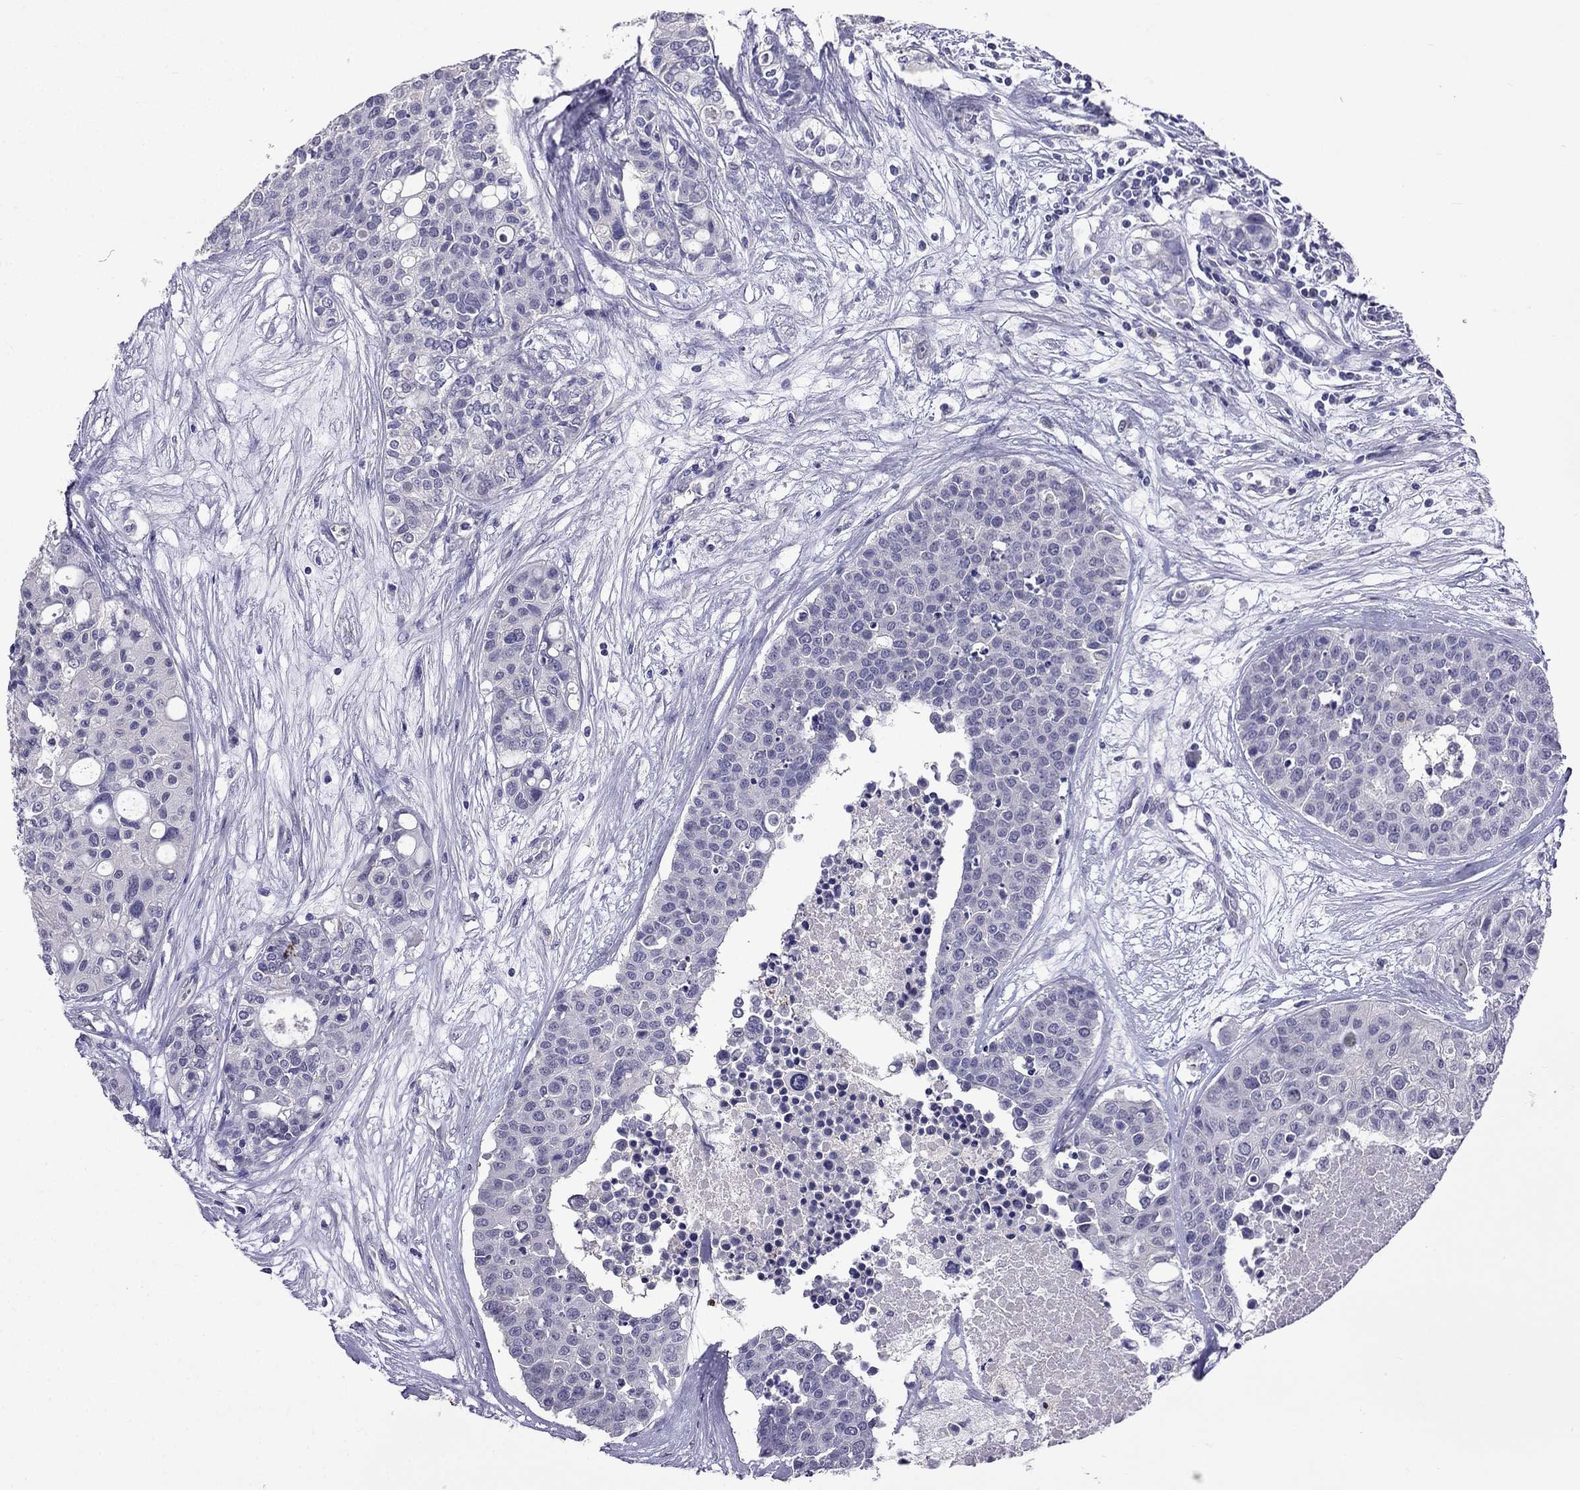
{"staining": {"intensity": "negative", "quantity": "none", "location": "none"}, "tissue": "carcinoid", "cell_type": "Tumor cells", "image_type": "cancer", "snomed": [{"axis": "morphology", "description": "Carcinoid, malignant, NOS"}, {"axis": "topography", "description": "Colon"}], "caption": "High power microscopy micrograph of an immunohistochemistry histopathology image of carcinoid, revealing no significant positivity in tumor cells.", "gene": "AQP9", "patient": {"sex": "male", "age": 81}}